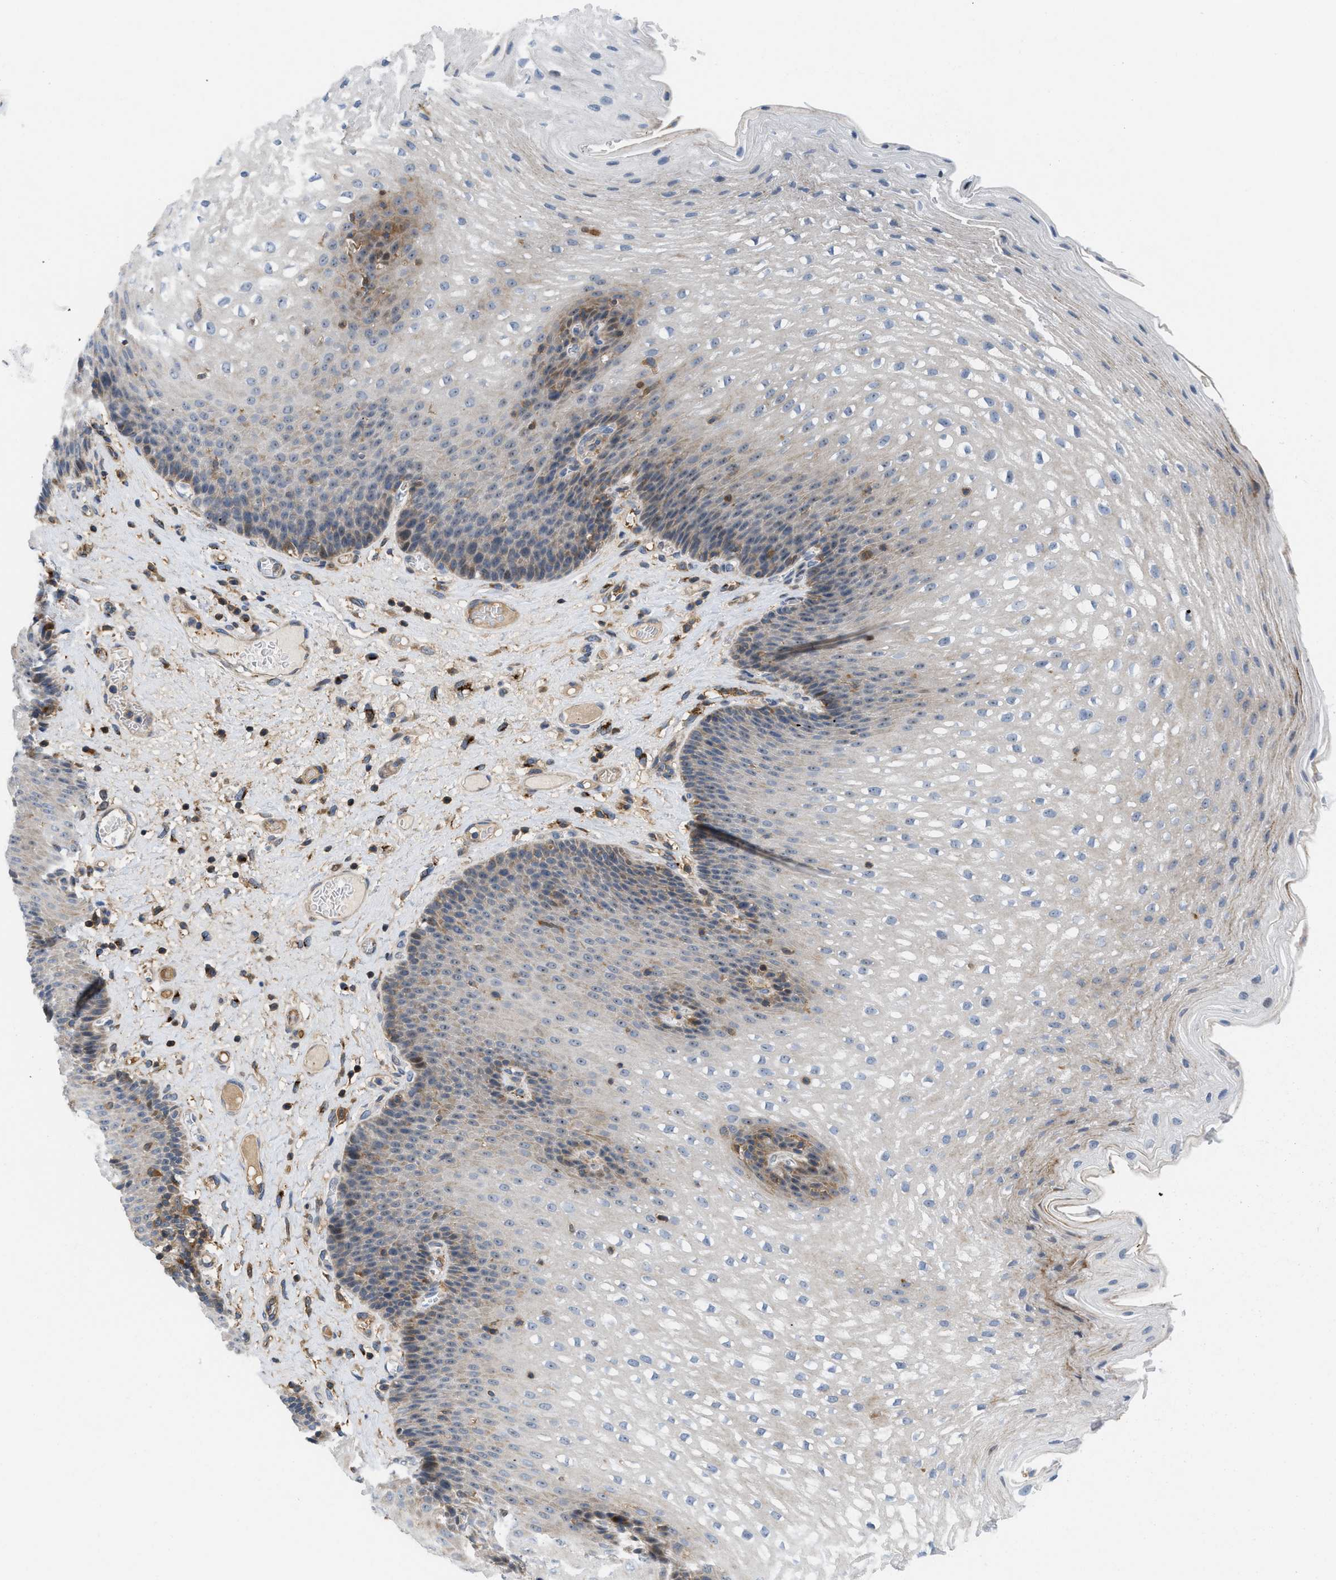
{"staining": {"intensity": "moderate", "quantity": "<25%", "location": "cytoplasmic/membranous"}, "tissue": "esophagus", "cell_type": "Squamous epithelial cells", "image_type": "normal", "snomed": [{"axis": "morphology", "description": "Normal tissue, NOS"}, {"axis": "topography", "description": "Esophagus"}], "caption": "Immunohistochemical staining of benign human esophagus exhibits <25% levels of moderate cytoplasmic/membranous protein positivity in approximately <25% of squamous epithelial cells. The staining is performed using DAB brown chromogen to label protein expression. The nuclei are counter-stained blue using hematoxylin.", "gene": "DIPK1A", "patient": {"sex": "male", "age": 48}}